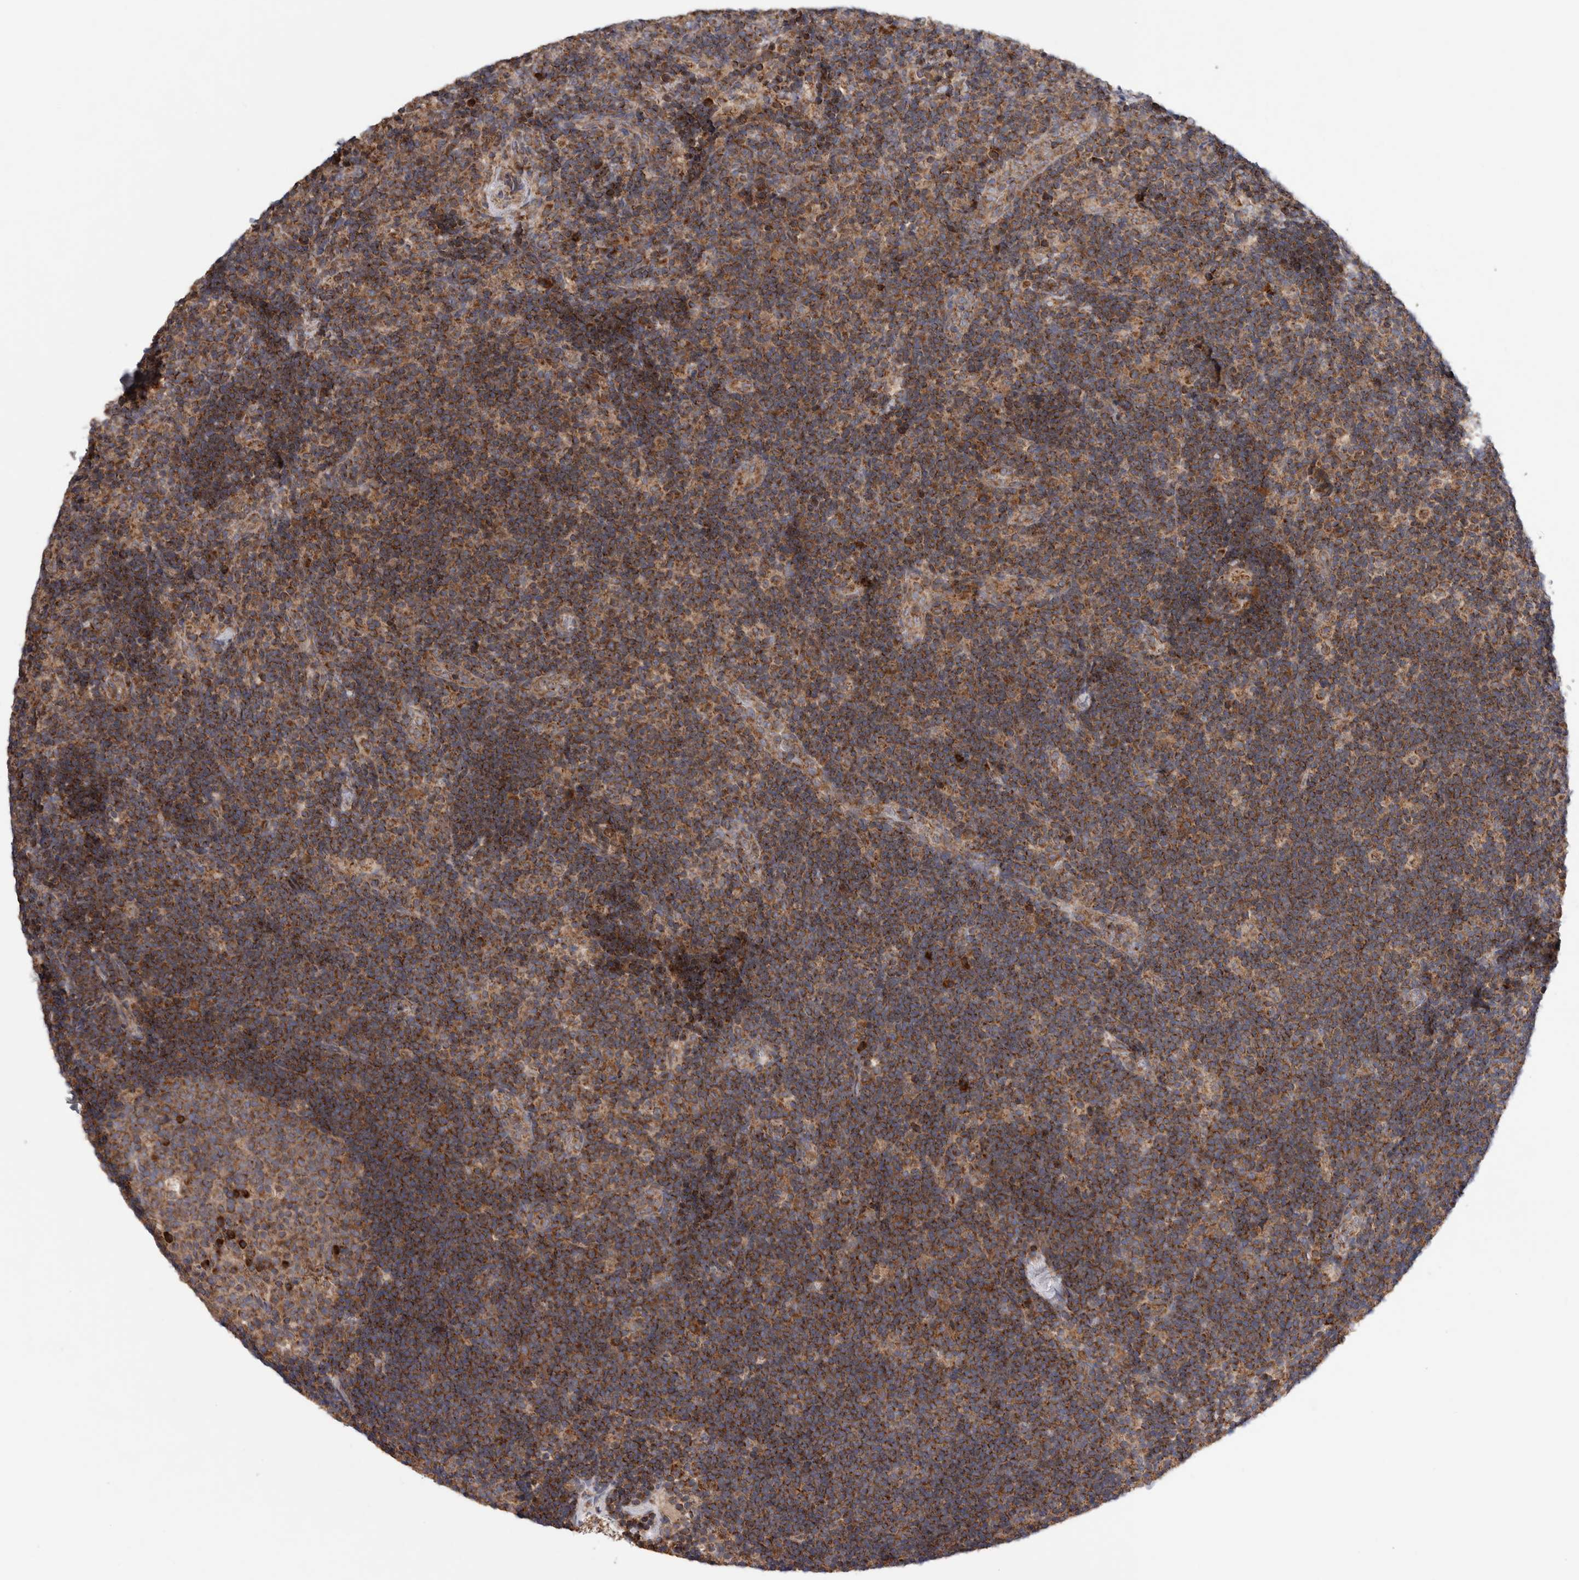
{"staining": {"intensity": "moderate", "quantity": "25%-75%", "location": "cytoplasmic/membranous"}, "tissue": "lymph node", "cell_type": "Germinal center cells", "image_type": "normal", "snomed": [{"axis": "morphology", "description": "Normal tissue, NOS"}, {"axis": "topography", "description": "Lymph node"}], "caption": "A high-resolution micrograph shows immunohistochemistry staining of unremarkable lymph node, which demonstrates moderate cytoplasmic/membranous staining in about 25%-75% of germinal center cells.", "gene": "KIF21B", "patient": {"sex": "female", "age": 22}}